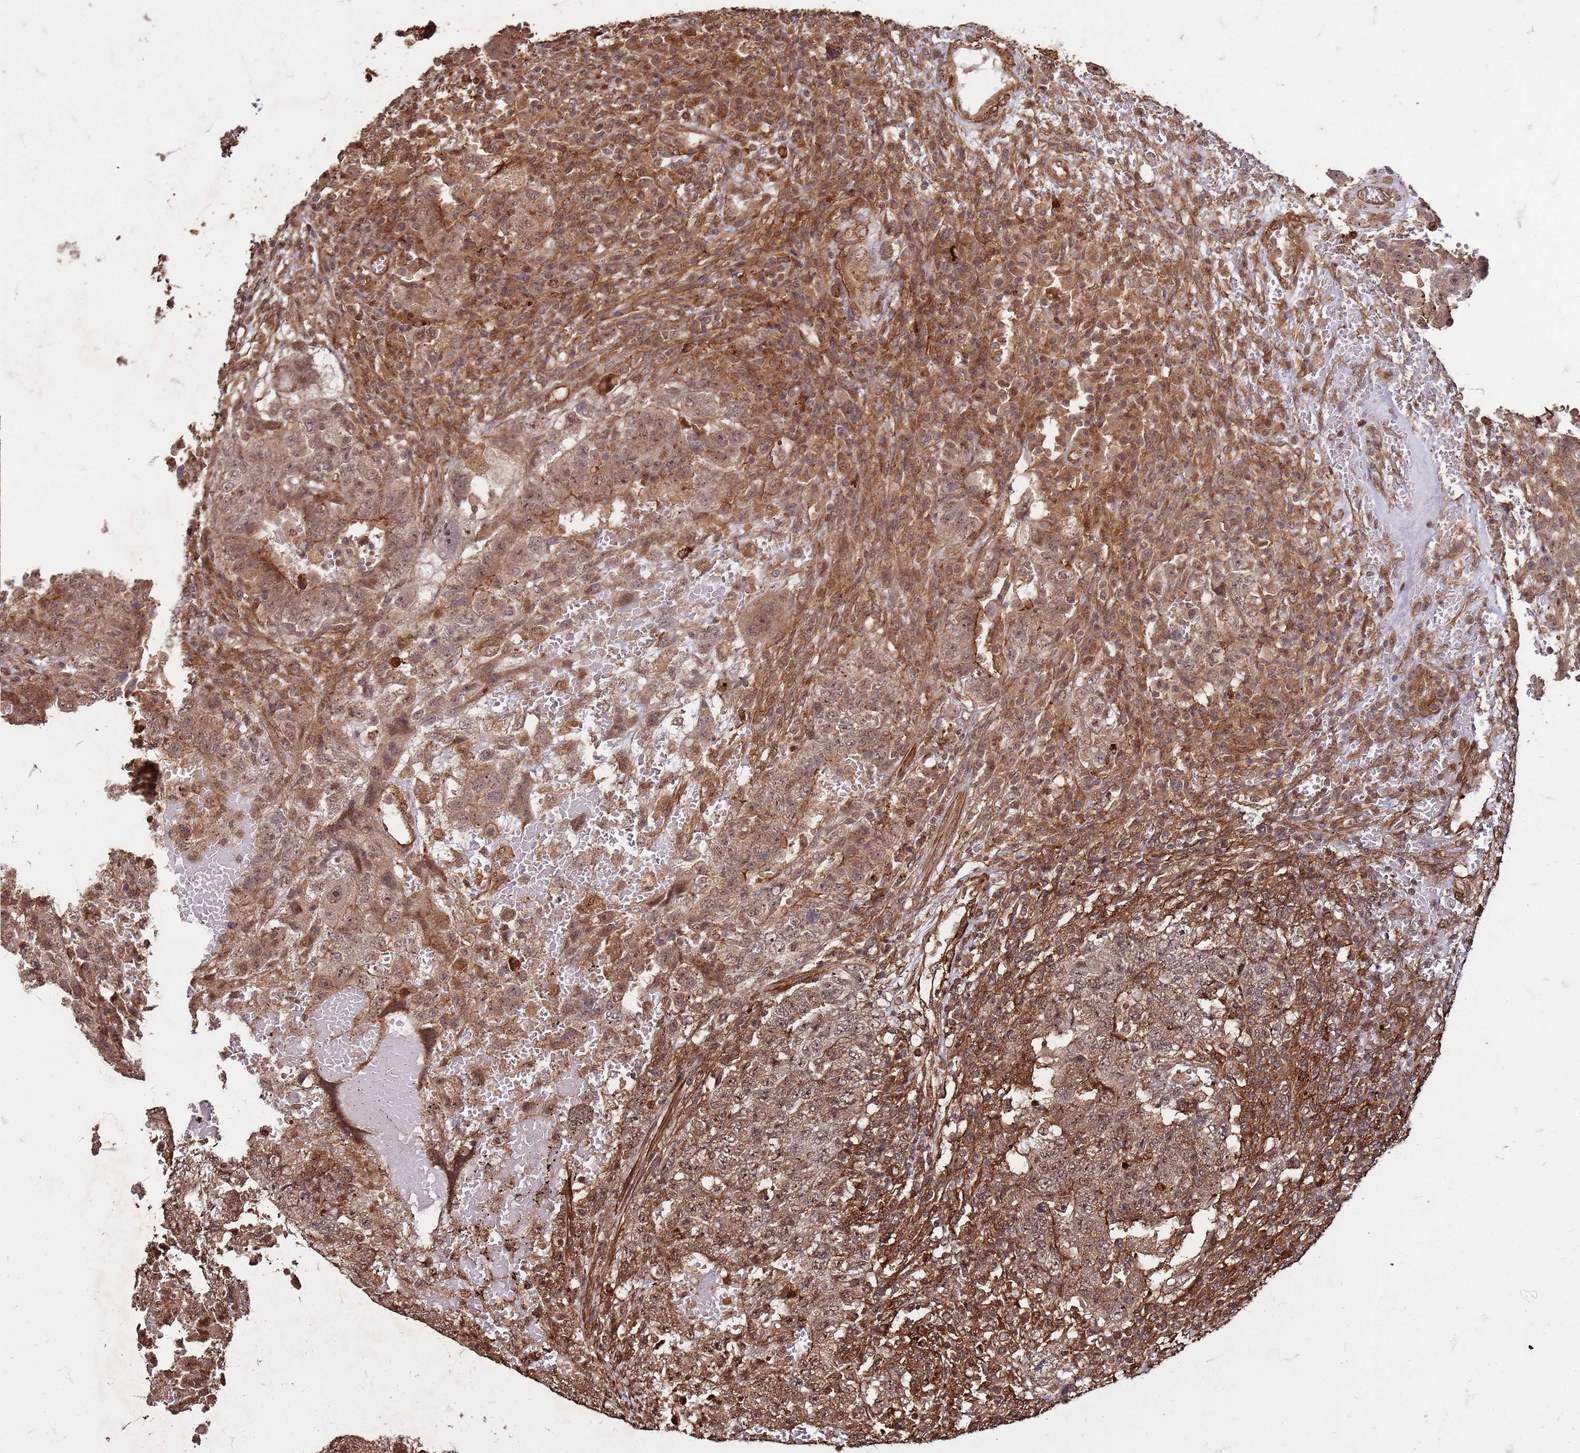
{"staining": {"intensity": "moderate", "quantity": ">75%", "location": "cytoplasmic/membranous,nuclear"}, "tissue": "testis cancer", "cell_type": "Tumor cells", "image_type": "cancer", "snomed": [{"axis": "morphology", "description": "Carcinoma, Embryonal, NOS"}, {"axis": "topography", "description": "Testis"}], "caption": "An image showing moderate cytoplasmic/membranous and nuclear expression in approximately >75% of tumor cells in testis cancer (embryonal carcinoma), as visualized by brown immunohistochemical staining.", "gene": "KIF26A", "patient": {"sex": "male", "age": 26}}